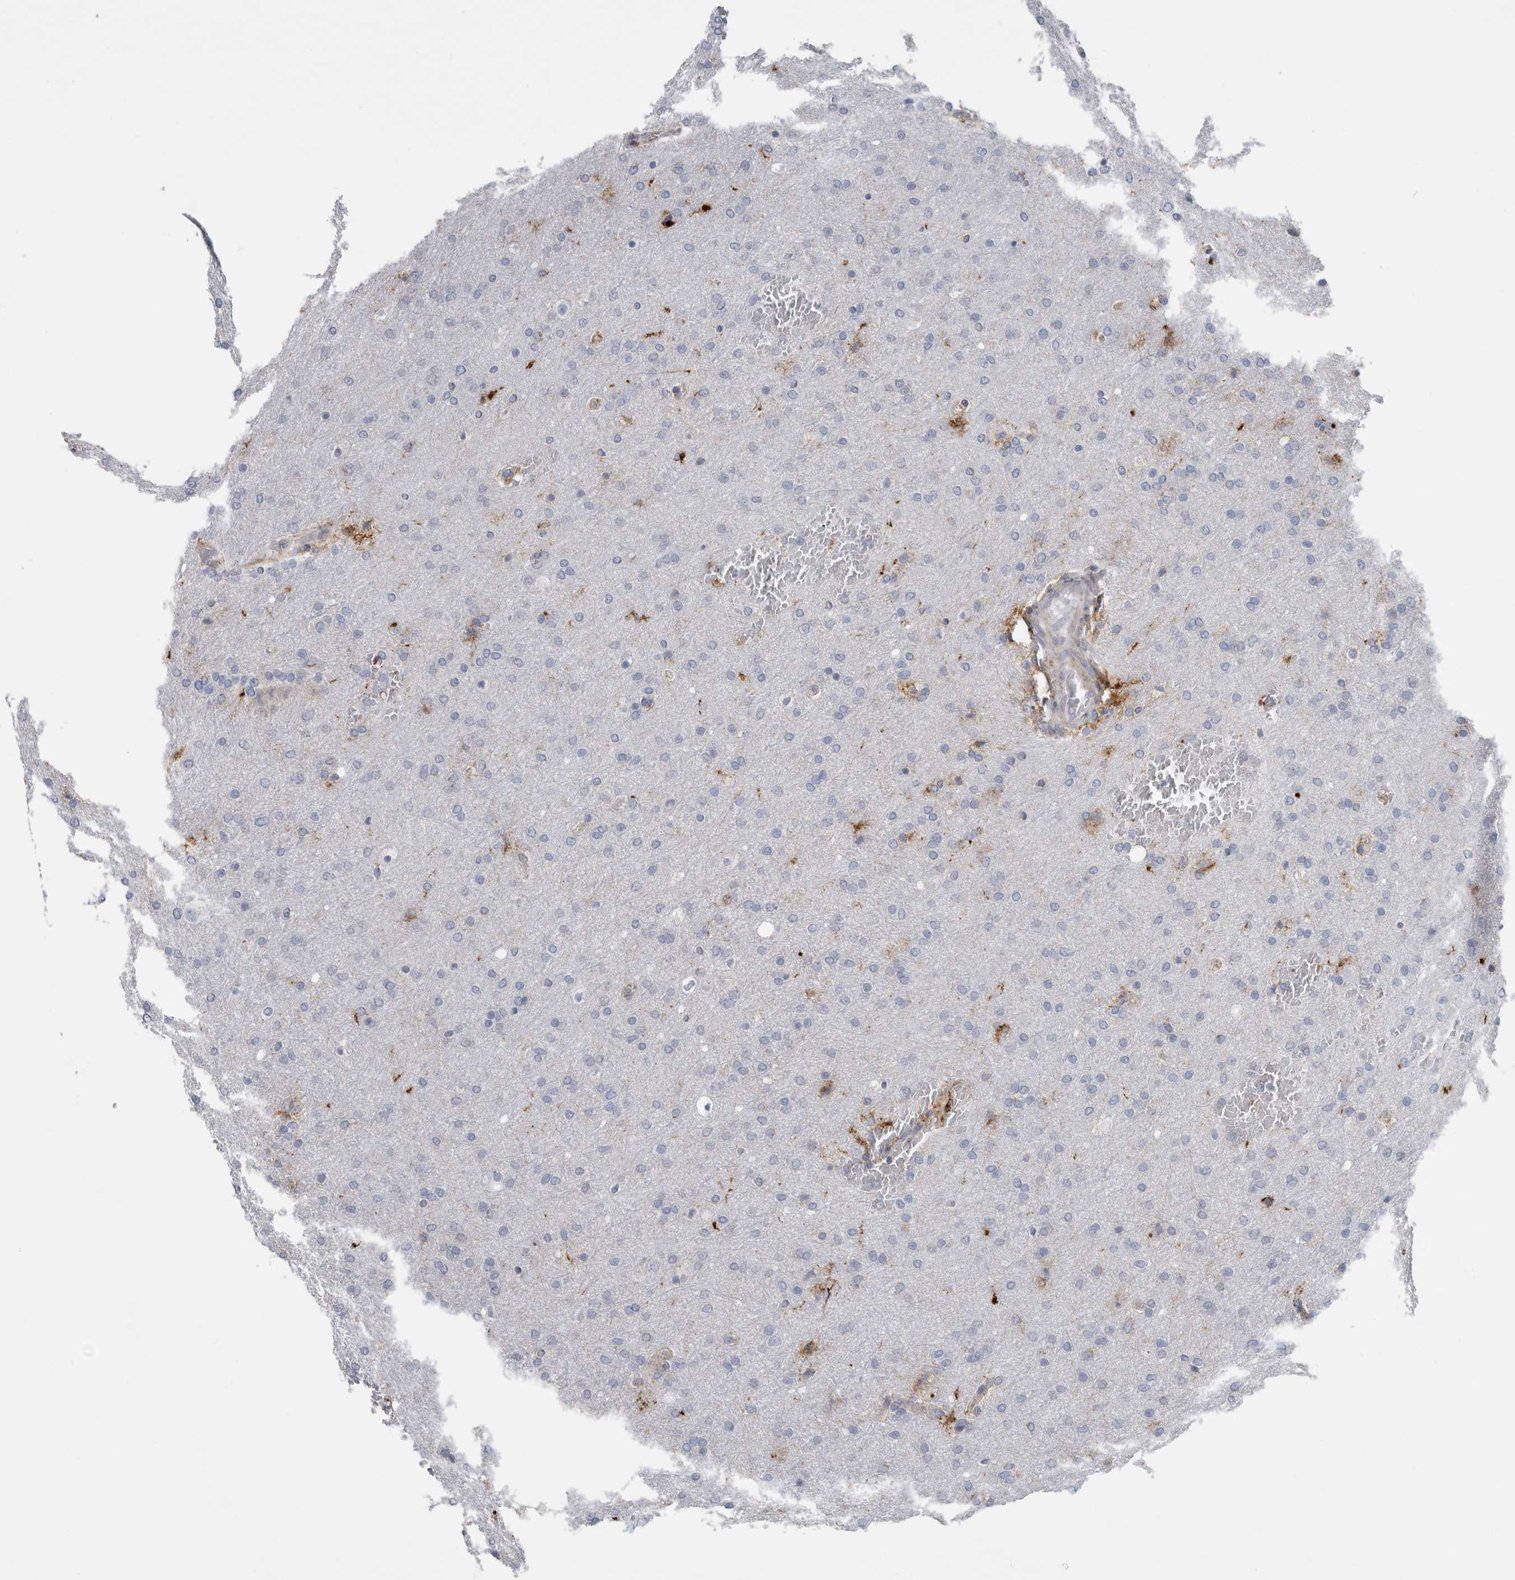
{"staining": {"intensity": "negative", "quantity": "none", "location": "none"}, "tissue": "glioma", "cell_type": "Tumor cells", "image_type": "cancer", "snomed": [{"axis": "morphology", "description": "Glioma, malignant, Low grade"}, {"axis": "topography", "description": "Brain"}], "caption": "Tumor cells are negative for protein expression in human glioma.", "gene": "DNAJC24", "patient": {"sex": "female", "age": 37}}